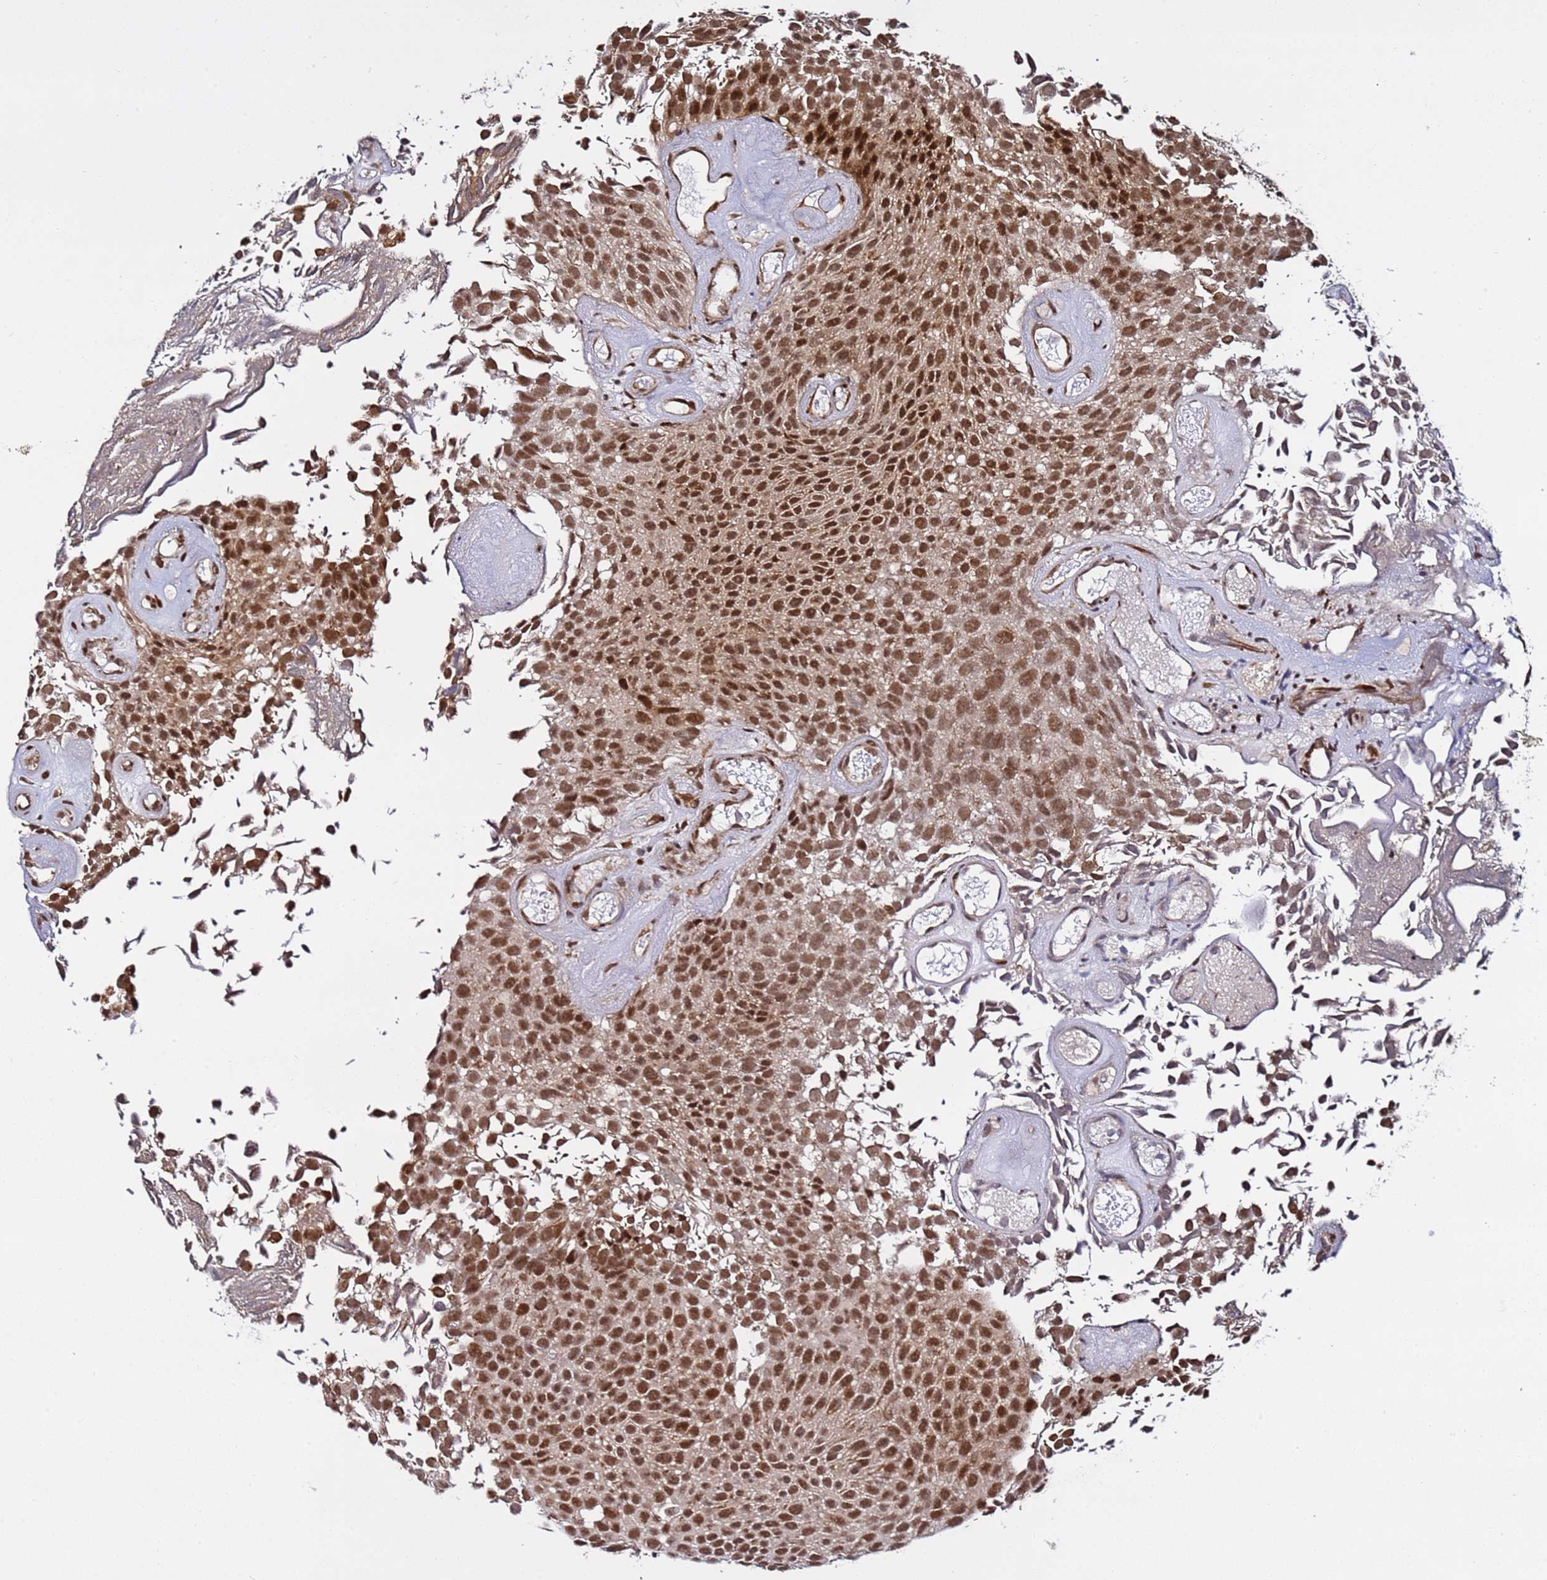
{"staining": {"intensity": "moderate", "quantity": ">75%", "location": "cytoplasmic/membranous,nuclear"}, "tissue": "urothelial cancer", "cell_type": "Tumor cells", "image_type": "cancer", "snomed": [{"axis": "morphology", "description": "Urothelial carcinoma, Low grade"}, {"axis": "topography", "description": "Urinary bladder"}], "caption": "Immunohistochemistry histopathology image of neoplastic tissue: human urothelial cancer stained using immunohistochemistry (IHC) exhibits medium levels of moderate protein expression localized specifically in the cytoplasmic/membranous and nuclear of tumor cells, appearing as a cytoplasmic/membranous and nuclear brown color.", "gene": "POLR2D", "patient": {"sex": "male", "age": 89}}